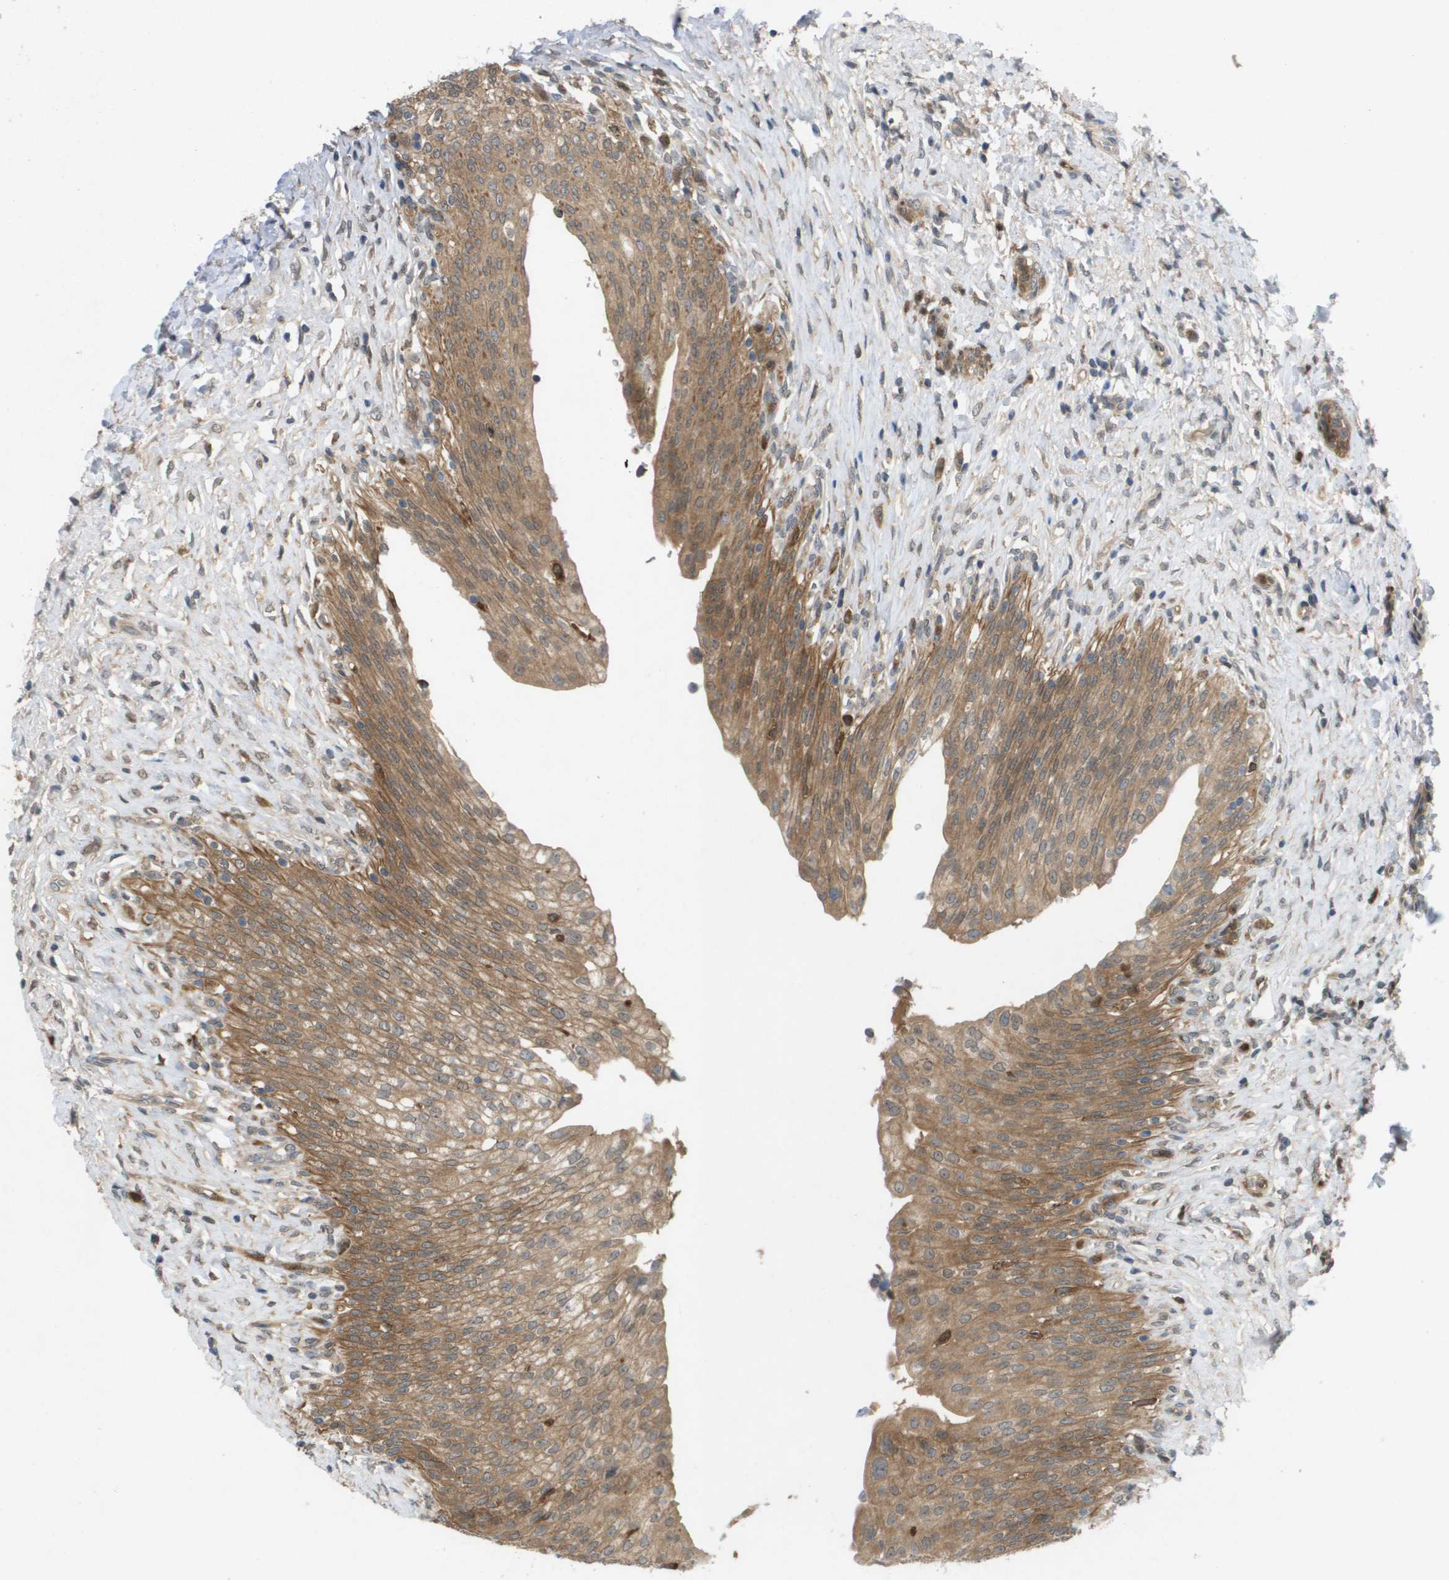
{"staining": {"intensity": "moderate", "quantity": ">75%", "location": "cytoplasmic/membranous"}, "tissue": "urinary bladder", "cell_type": "Urothelial cells", "image_type": "normal", "snomed": [{"axis": "morphology", "description": "Urothelial carcinoma, High grade"}, {"axis": "topography", "description": "Urinary bladder"}], "caption": "High-power microscopy captured an IHC image of unremarkable urinary bladder, revealing moderate cytoplasmic/membranous staining in approximately >75% of urothelial cells.", "gene": "PALD1", "patient": {"sex": "male", "age": 46}}